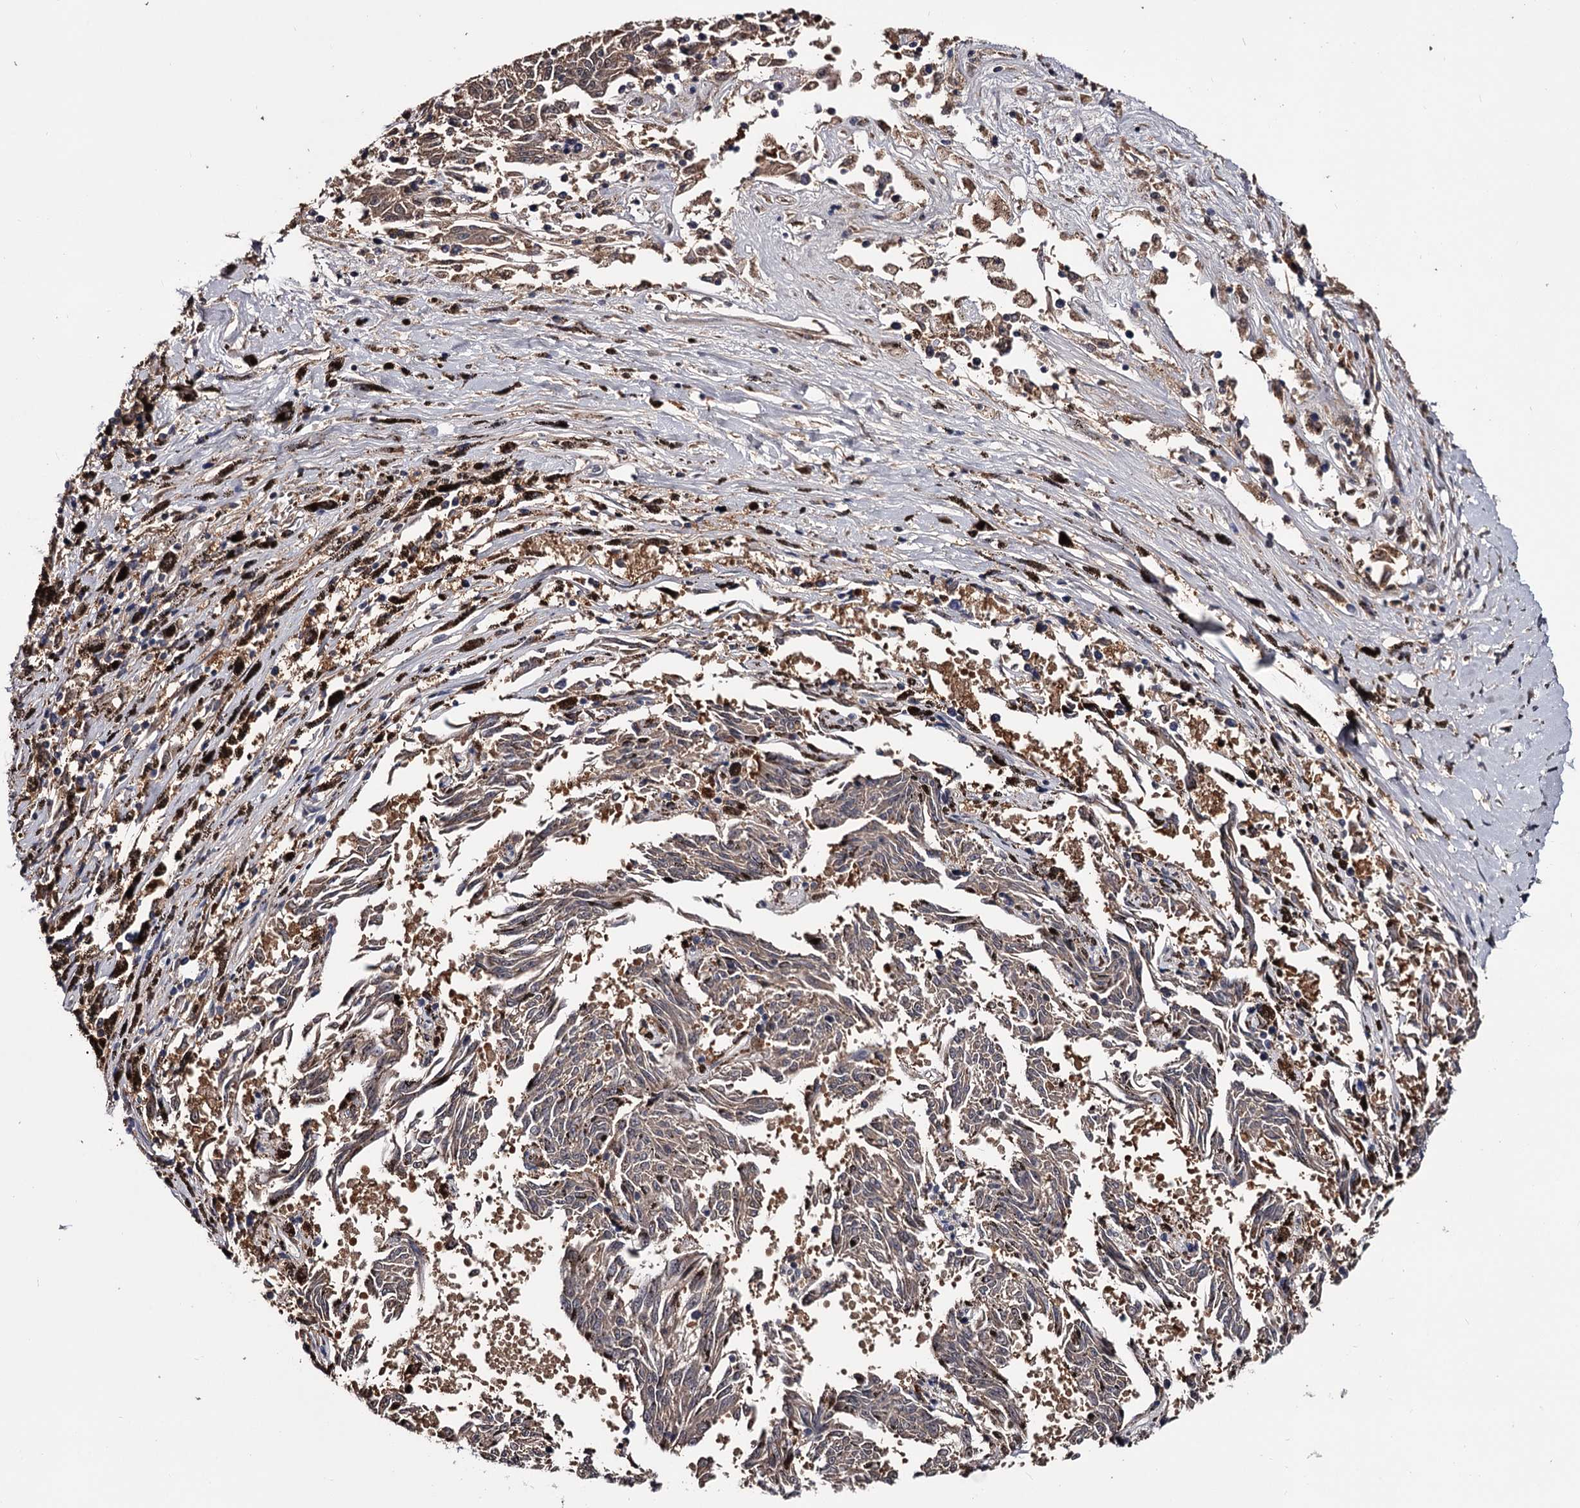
{"staining": {"intensity": "moderate", "quantity": ">75%", "location": "cytoplasmic/membranous,nuclear"}, "tissue": "melanoma", "cell_type": "Tumor cells", "image_type": "cancer", "snomed": [{"axis": "morphology", "description": "Malignant melanoma, NOS"}, {"axis": "topography", "description": "Skin"}], "caption": "Immunohistochemical staining of malignant melanoma exhibits medium levels of moderate cytoplasmic/membranous and nuclear staining in about >75% of tumor cells.", "gene": "GSTO1", "patient": {"sex": "female", "age": 72}}